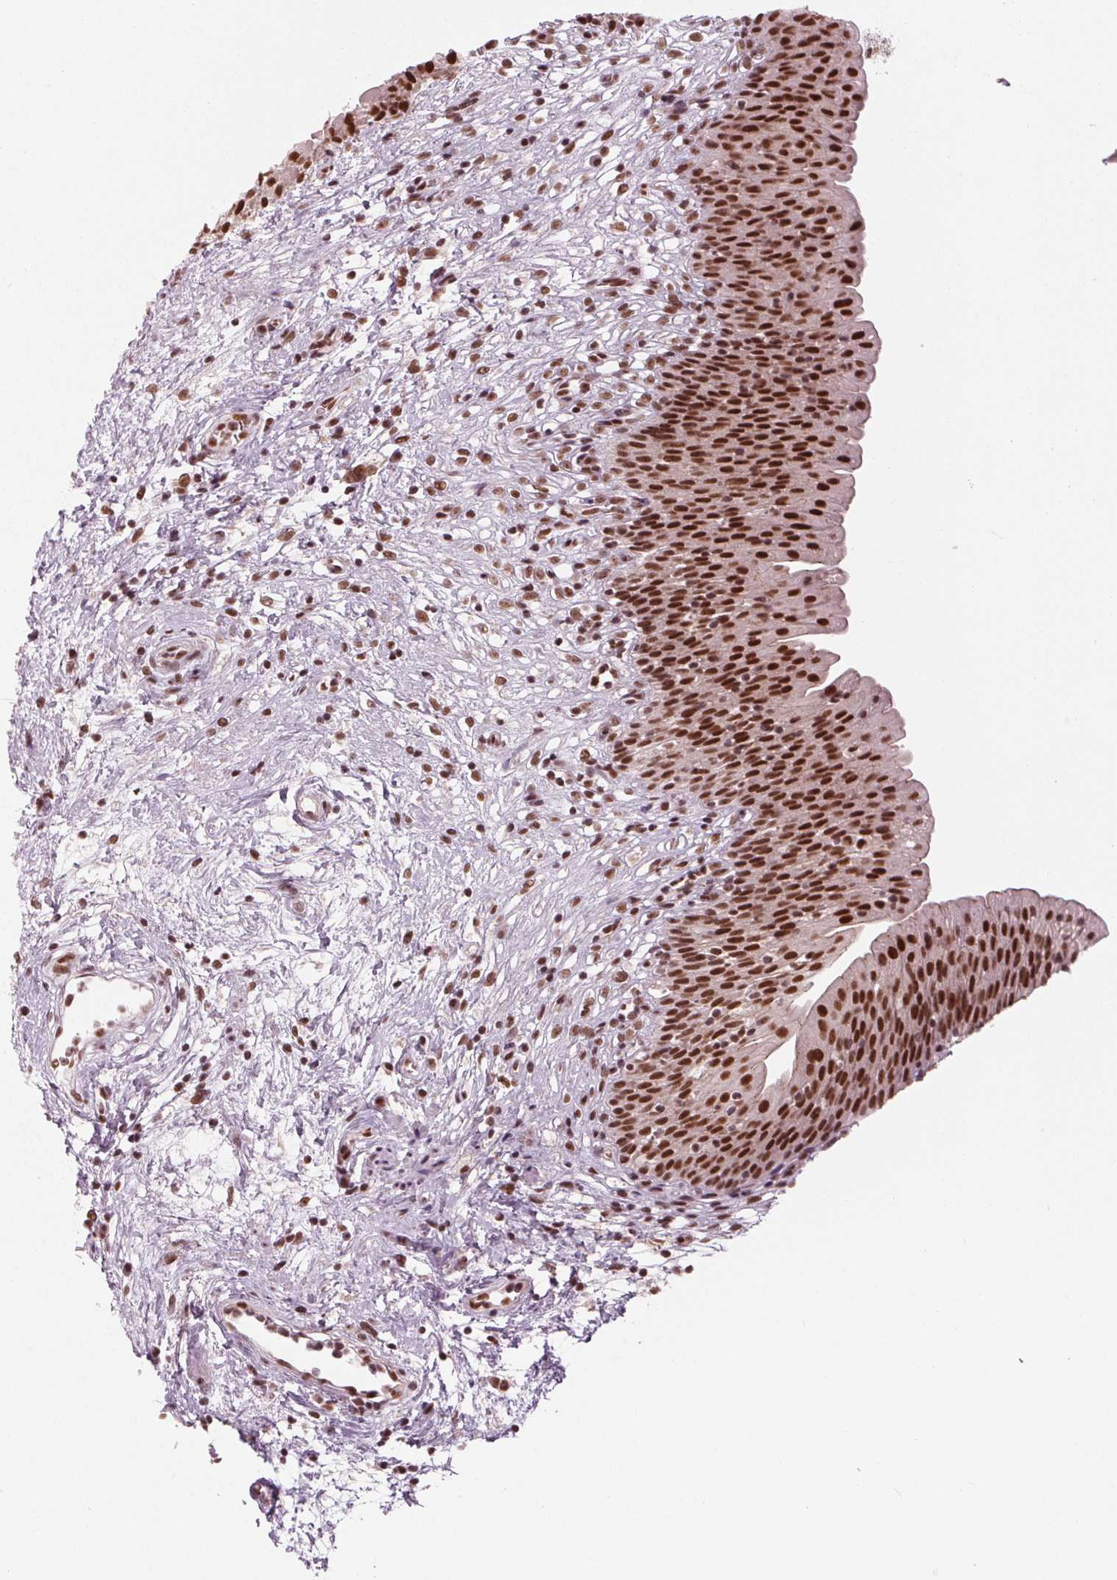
{"staining": {"intensity": "strong", "quantity": ">75%", "location": "nuclear"}, "tissue": "urinary bladder", "cell_type": "Urothelial cells", "image_type": "normal", "snomed": [{"axis": "morphology", "description": "Normal tissue, NOS"}, {"axis": "topography", "description": "Urinary bladder"}], "caption": "This image shows unremarkable urinary bladder stained with immunohistochemistry (IHC) to label a protein in brown. The nuclear of urothelial cells show strong positivity for the protein. Nuclei are counter-stained blue.", "gene": "LSM2", "patient": {"sex": "male", "age": 76}}